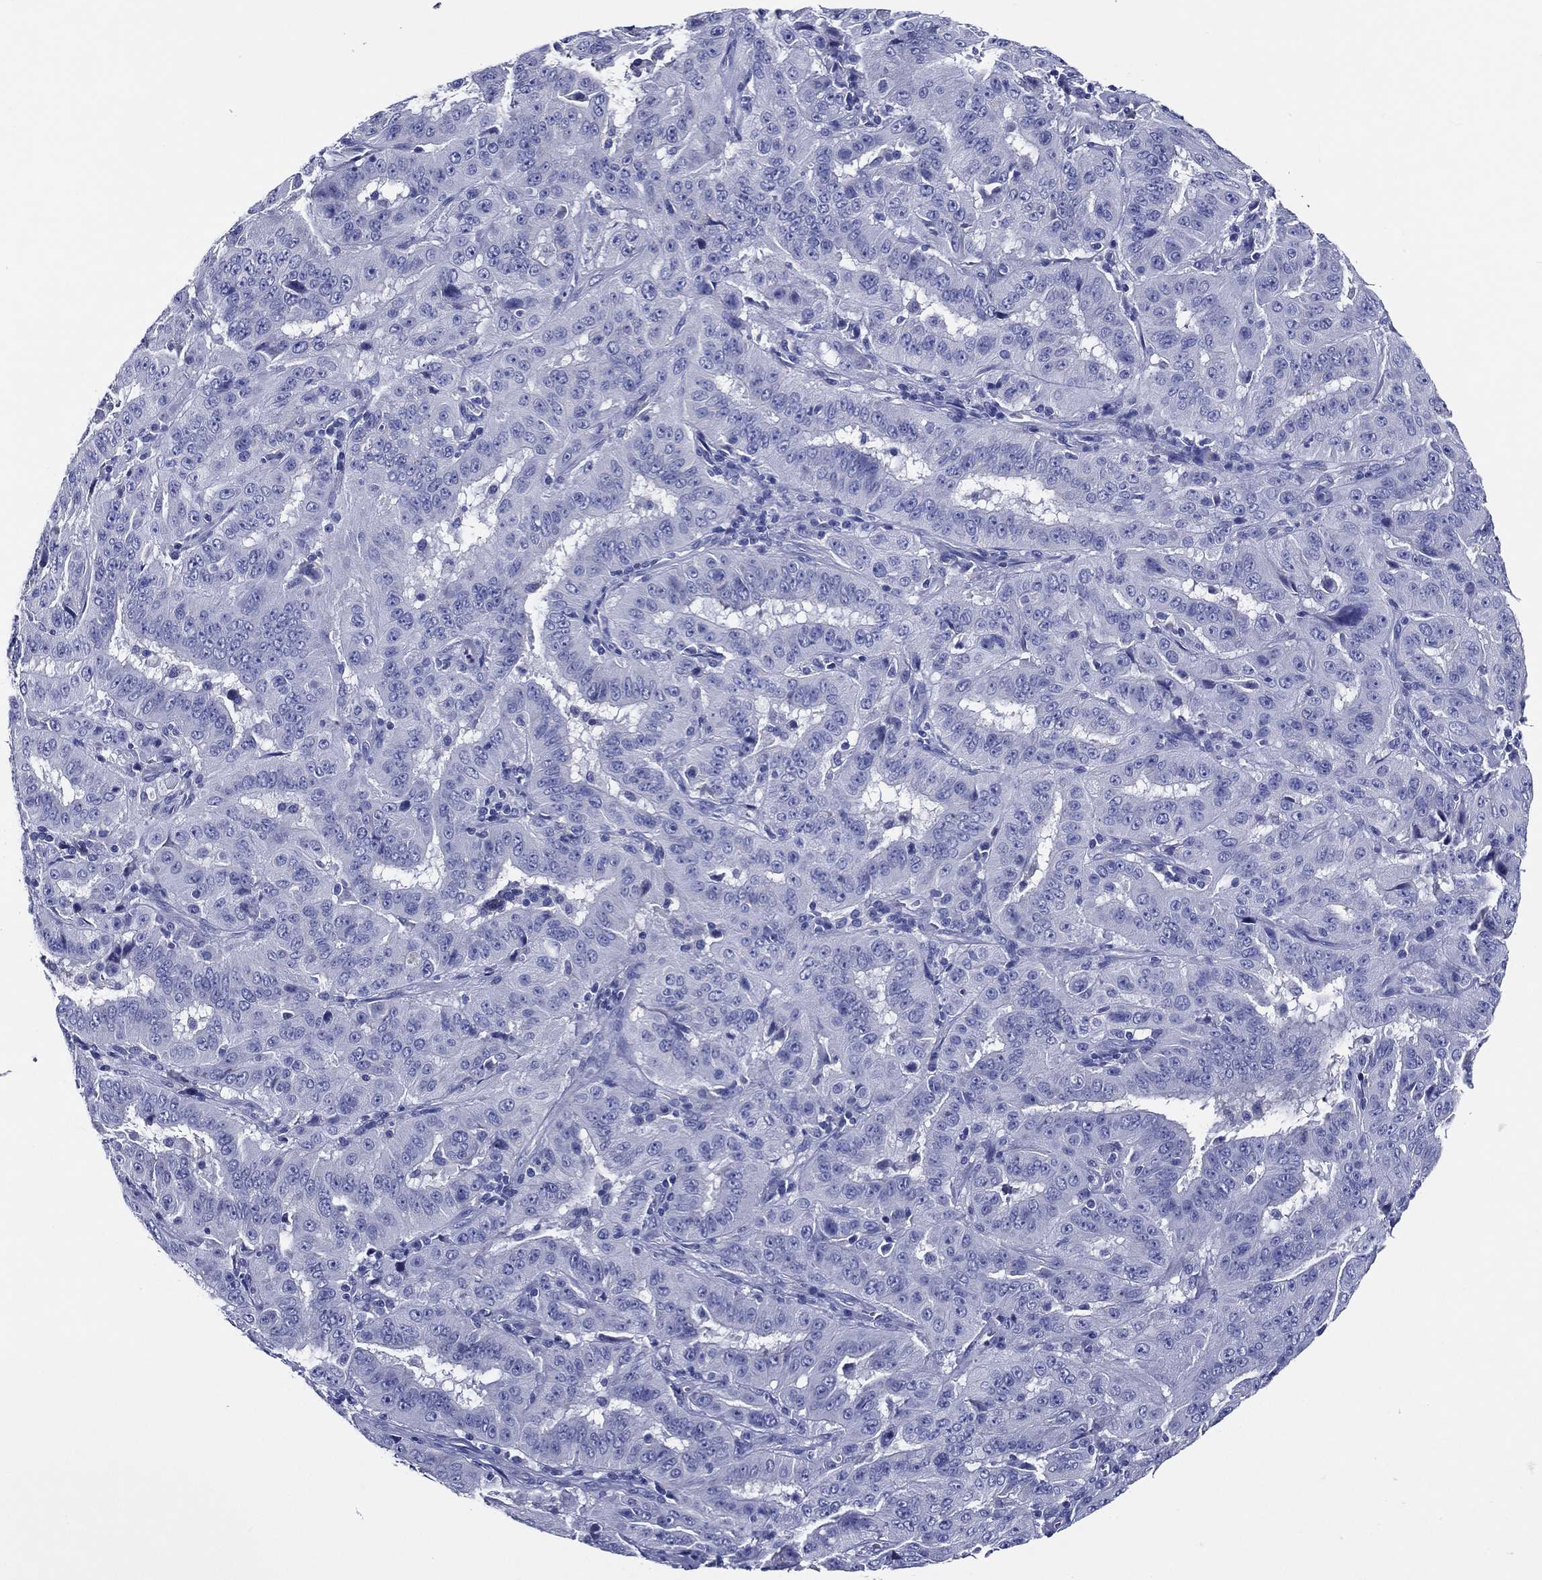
{"staining": {"intensity": "negative", "quantity": "none", "location": "none"}, "tissue": "pancreatic cancer", "cell_type": "Tumor cells", "image_type": "cancer", "snomed": [{"axis": "morphology", "description": "Adenocarcinoma, NOS"}, {"axis": "topography", "description": "Pancreas"}], "caption": "DAB (3,3'-diaminobenzidine) immunohistochemical staining of pancreatic cancer reveals no significant staining in tumor cells. (Immunohistochemistry, brightfield microscopy, high magnification).", "gene": "ACE2", "patient": {"sex": "male", "age": 63}}